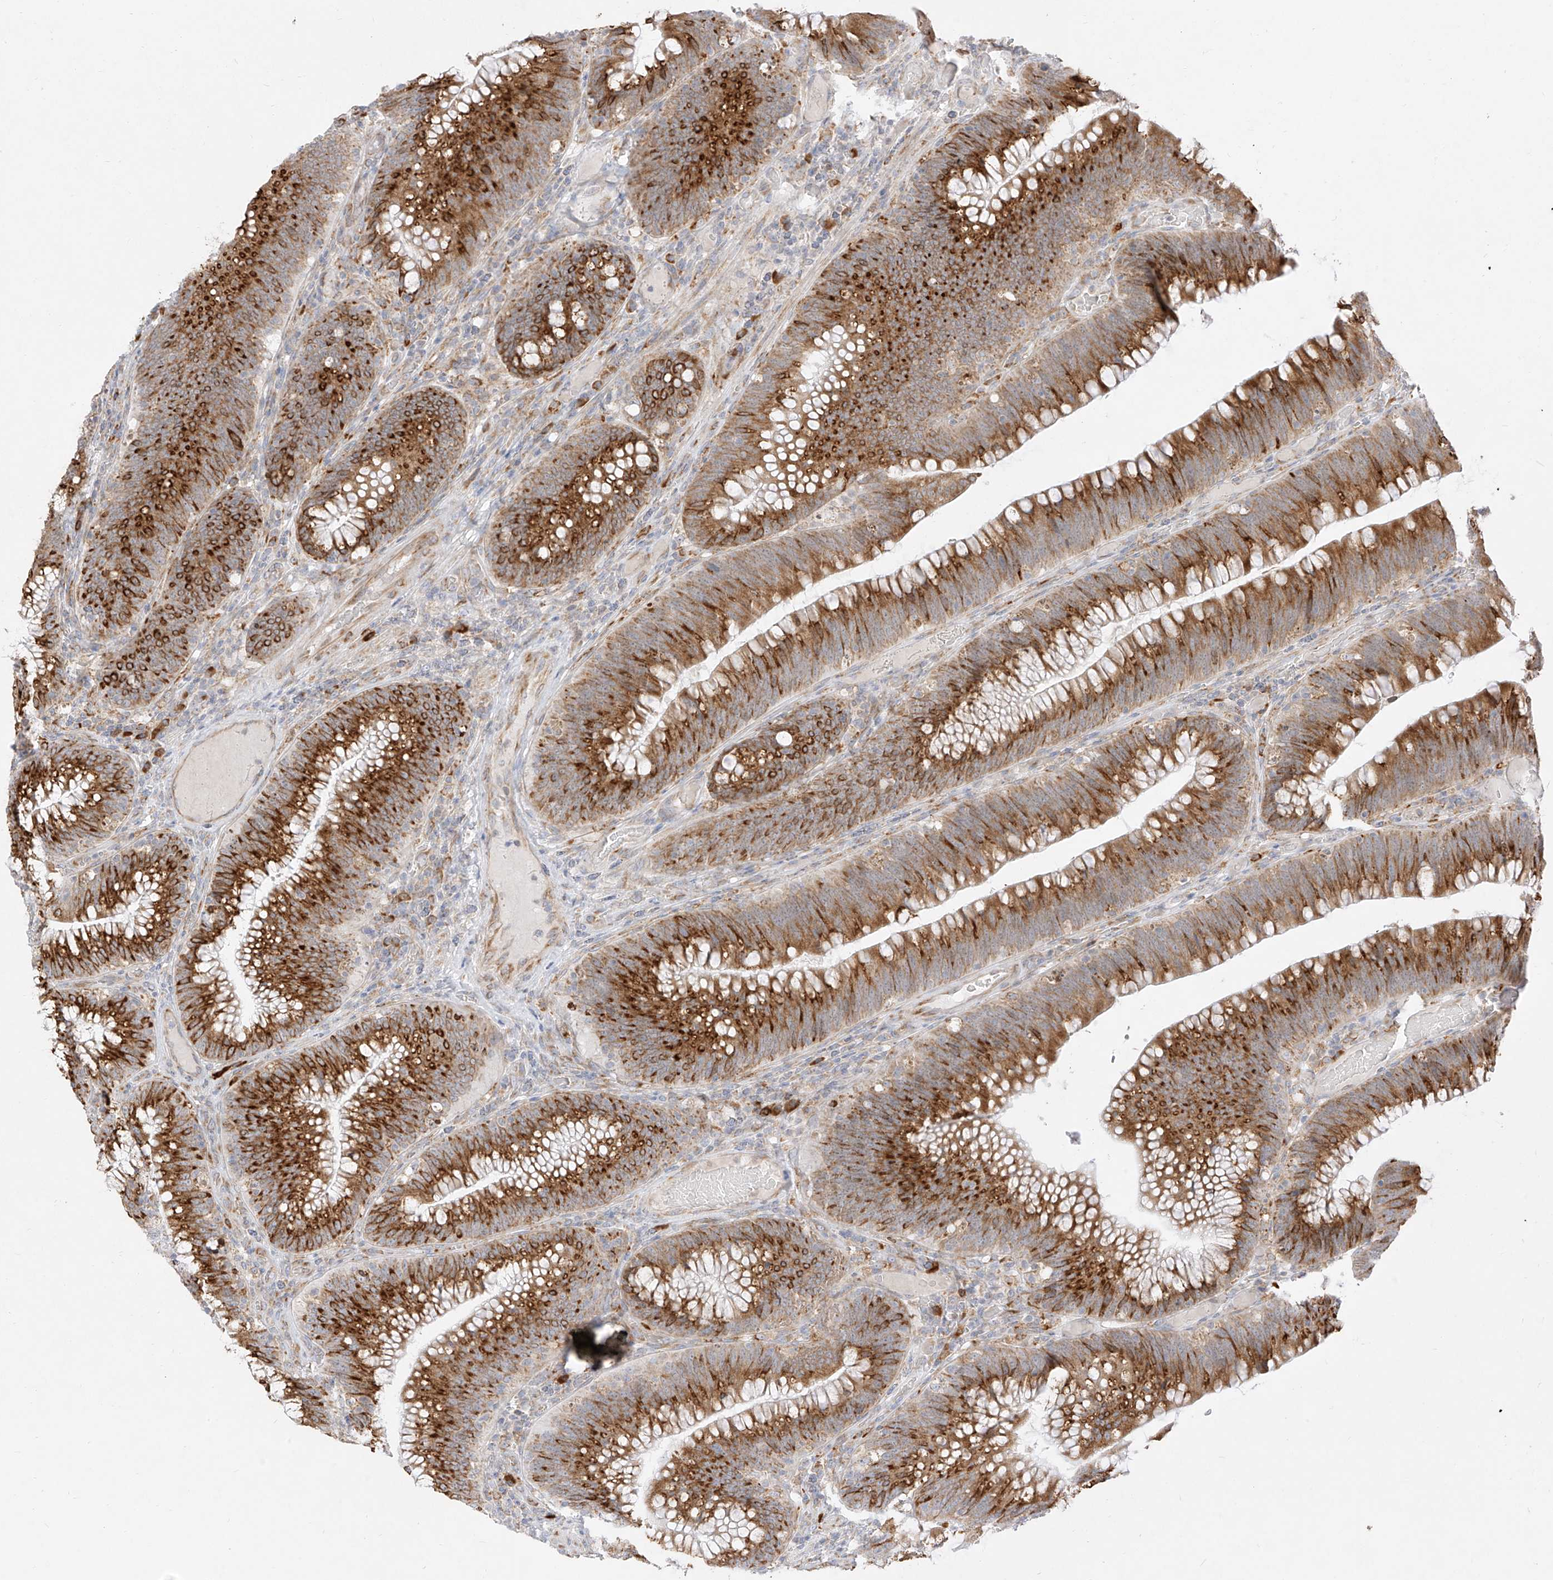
{"staining": {"intensity": "strong", "quantity": ">75%", "location": "cytoplasmic/membranous"}, "tissue": "colorectal cancer", "cell_type": "Tumor cells", "image_type": "cancer", "snomed": [{"axis": "morphology", "description": "Normal tissue, NOS"}, {"axis": "topography", "description": "Colon"}], "caption": "Immunohistochemical staining of human colorectal cancer shows high levels of strong cytoplasmic/membranous protein expression in about >75% of tumor cells.", "gene": "STT3A", "patient": {"sex": "female", "age": 82}}